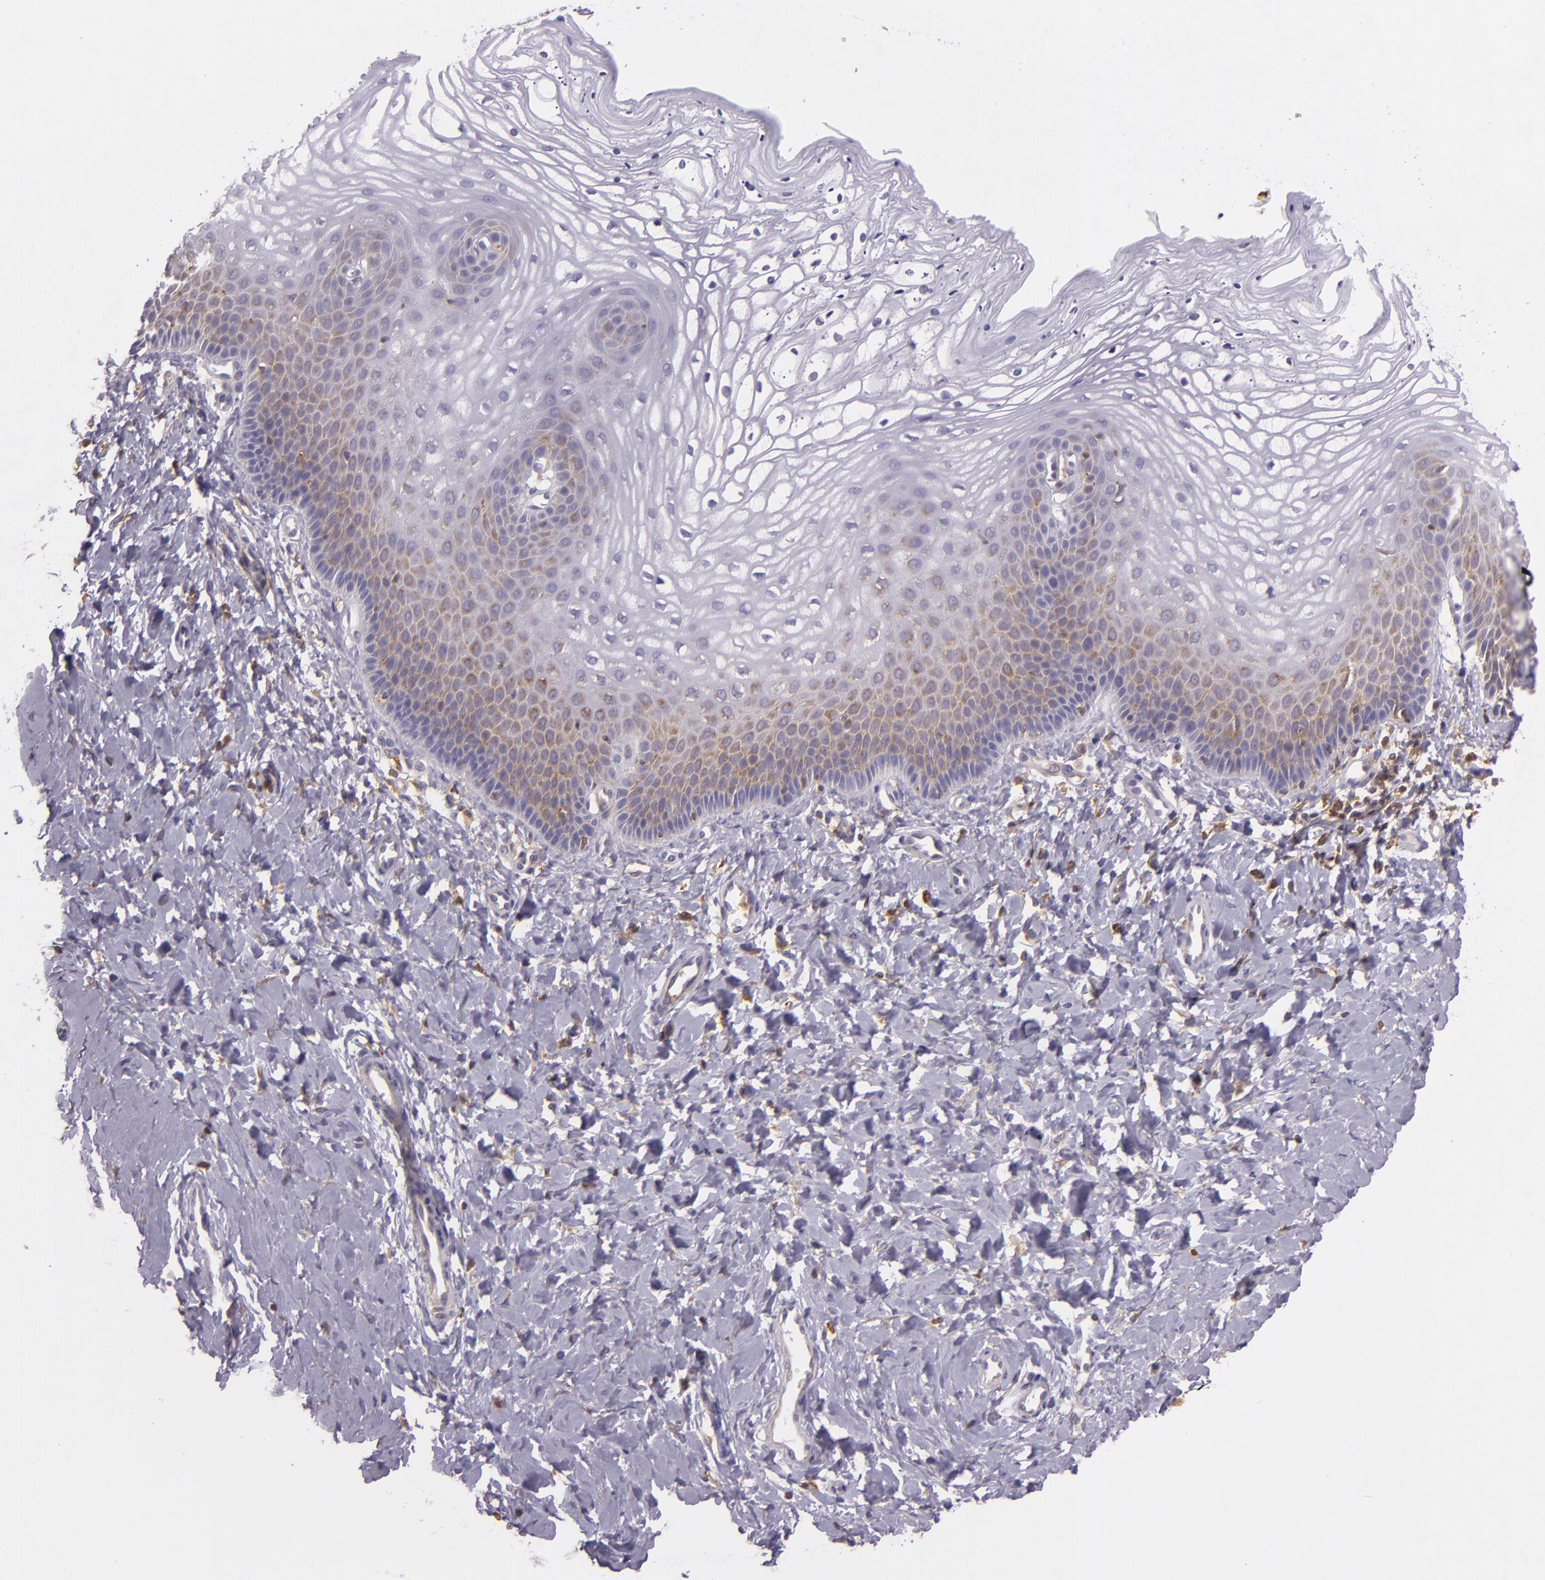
{"staining": {"intensity": "moderate", "quantity": "25%-75%", "location": "cytoplasmic/membranous"}, "tissue": "vagina", "cell_type": "Squamous epithelial cells", "image_type": "normal", "snomed": [{"axis": "morphology", "description": "Normal tissue, NOS"}, {"axis": "topography", "description": "Vagina"}], "caption": "Immunohistochemistry (DAB) staining of unremarkable human vagina shows moderate cytoplasmic/membranous protein staining in about 25%-75% of squamous epithelial cells.", "gene": "TLN1", "patient": {"sex": "female", "age": 68}}